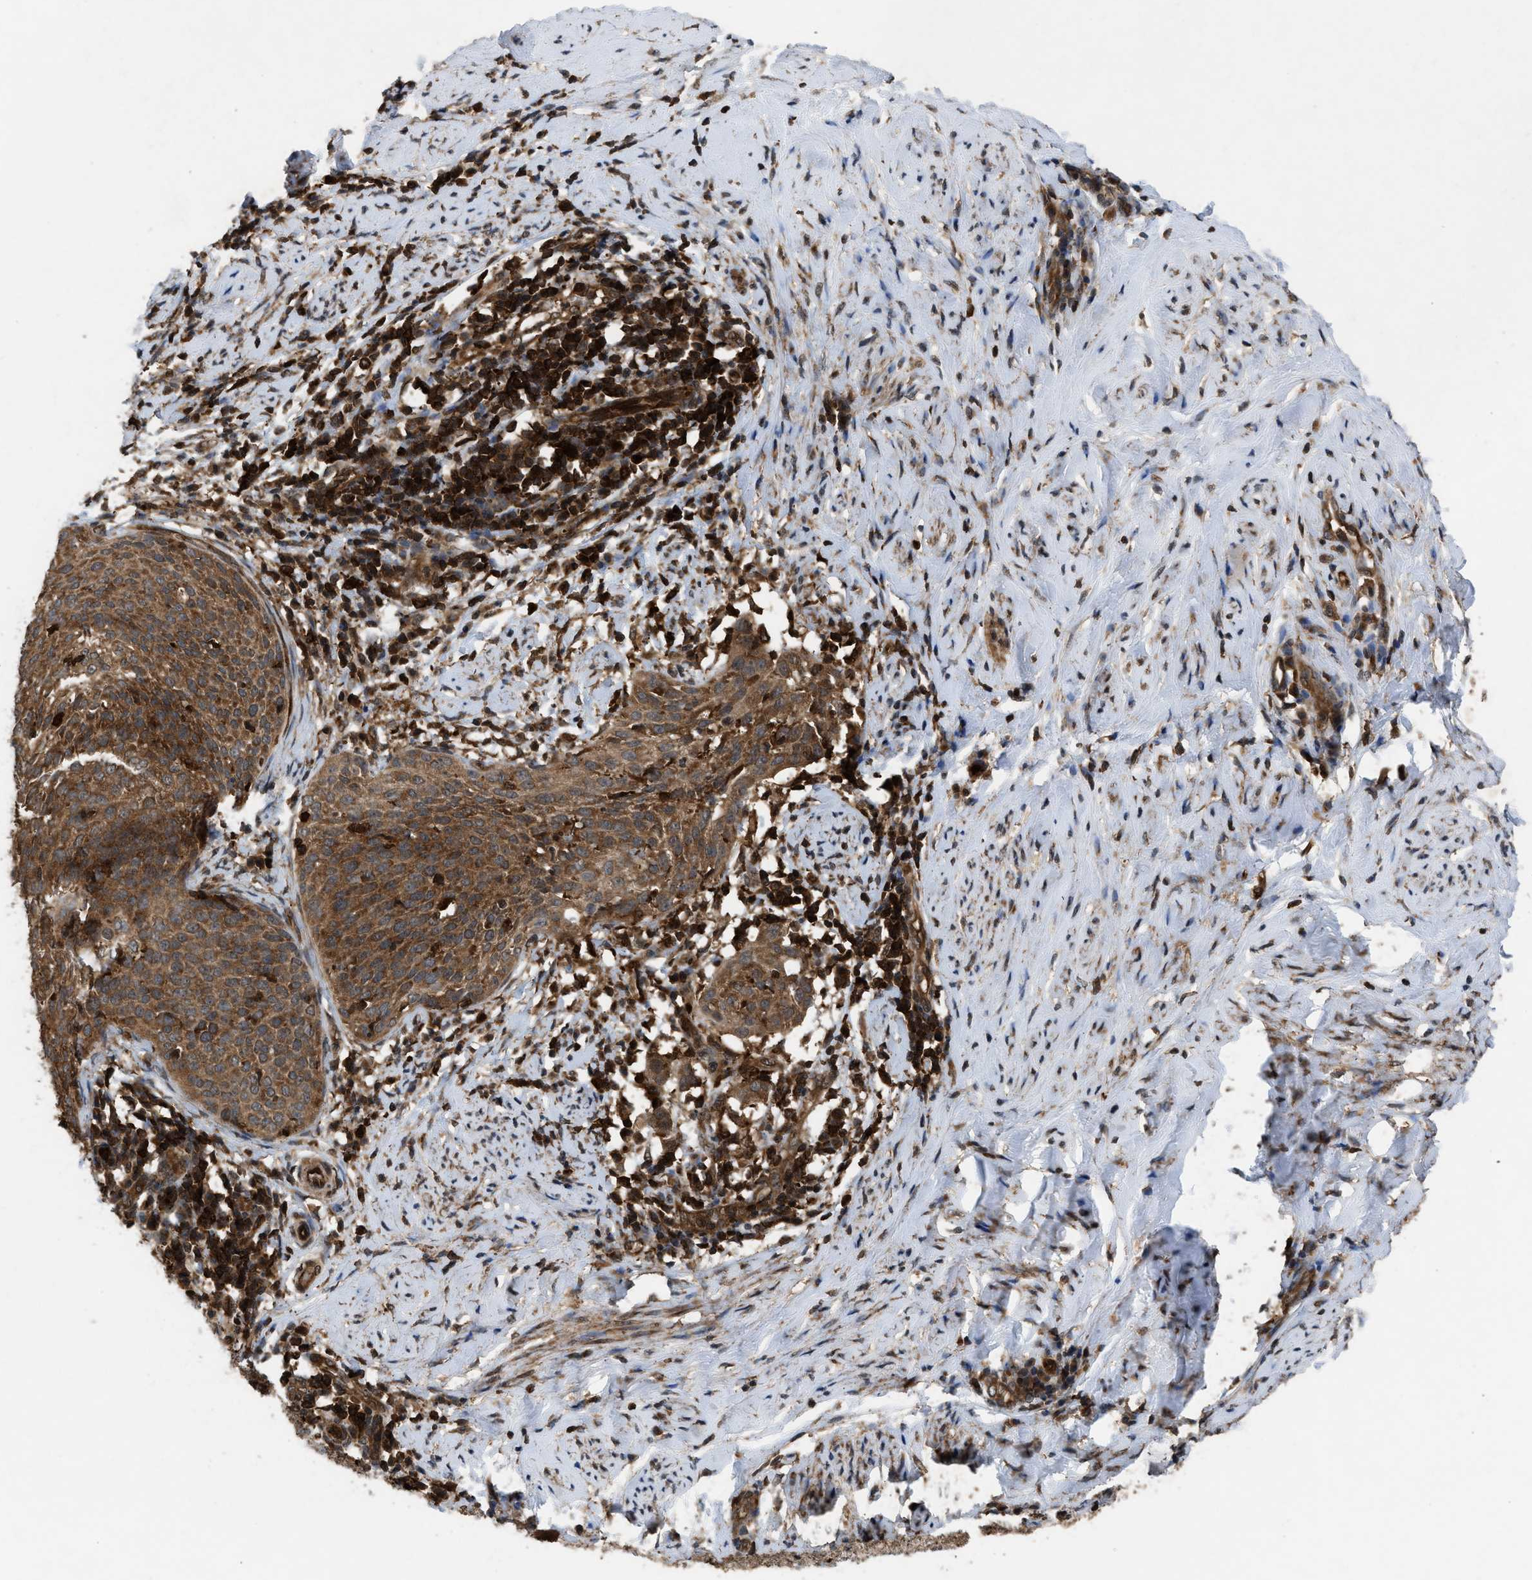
{"staining": {"intensity": "moderate", "quantity": ">75%", "location": "cytoplasmic/membranous"}, "tissue": "cervical cancer", "cell_type": "Tumor cells", "image_type": "cancer", "snomed": [{"axis": "morphology", "description": "Squamous cell carcinoma, NOS"}, {"axis": "topography", "description": "Cervix"}], "caption": "A medium amount of moderate cytoplasmic/membranous expression is identified in about >75% of tumor cells in squamous cell carcinoma (cervical) tissue. (IHC, brightfield microscopy, high magnification).", "gene": "OXSR1", "patient": {"sex": "female", "age": 51}}